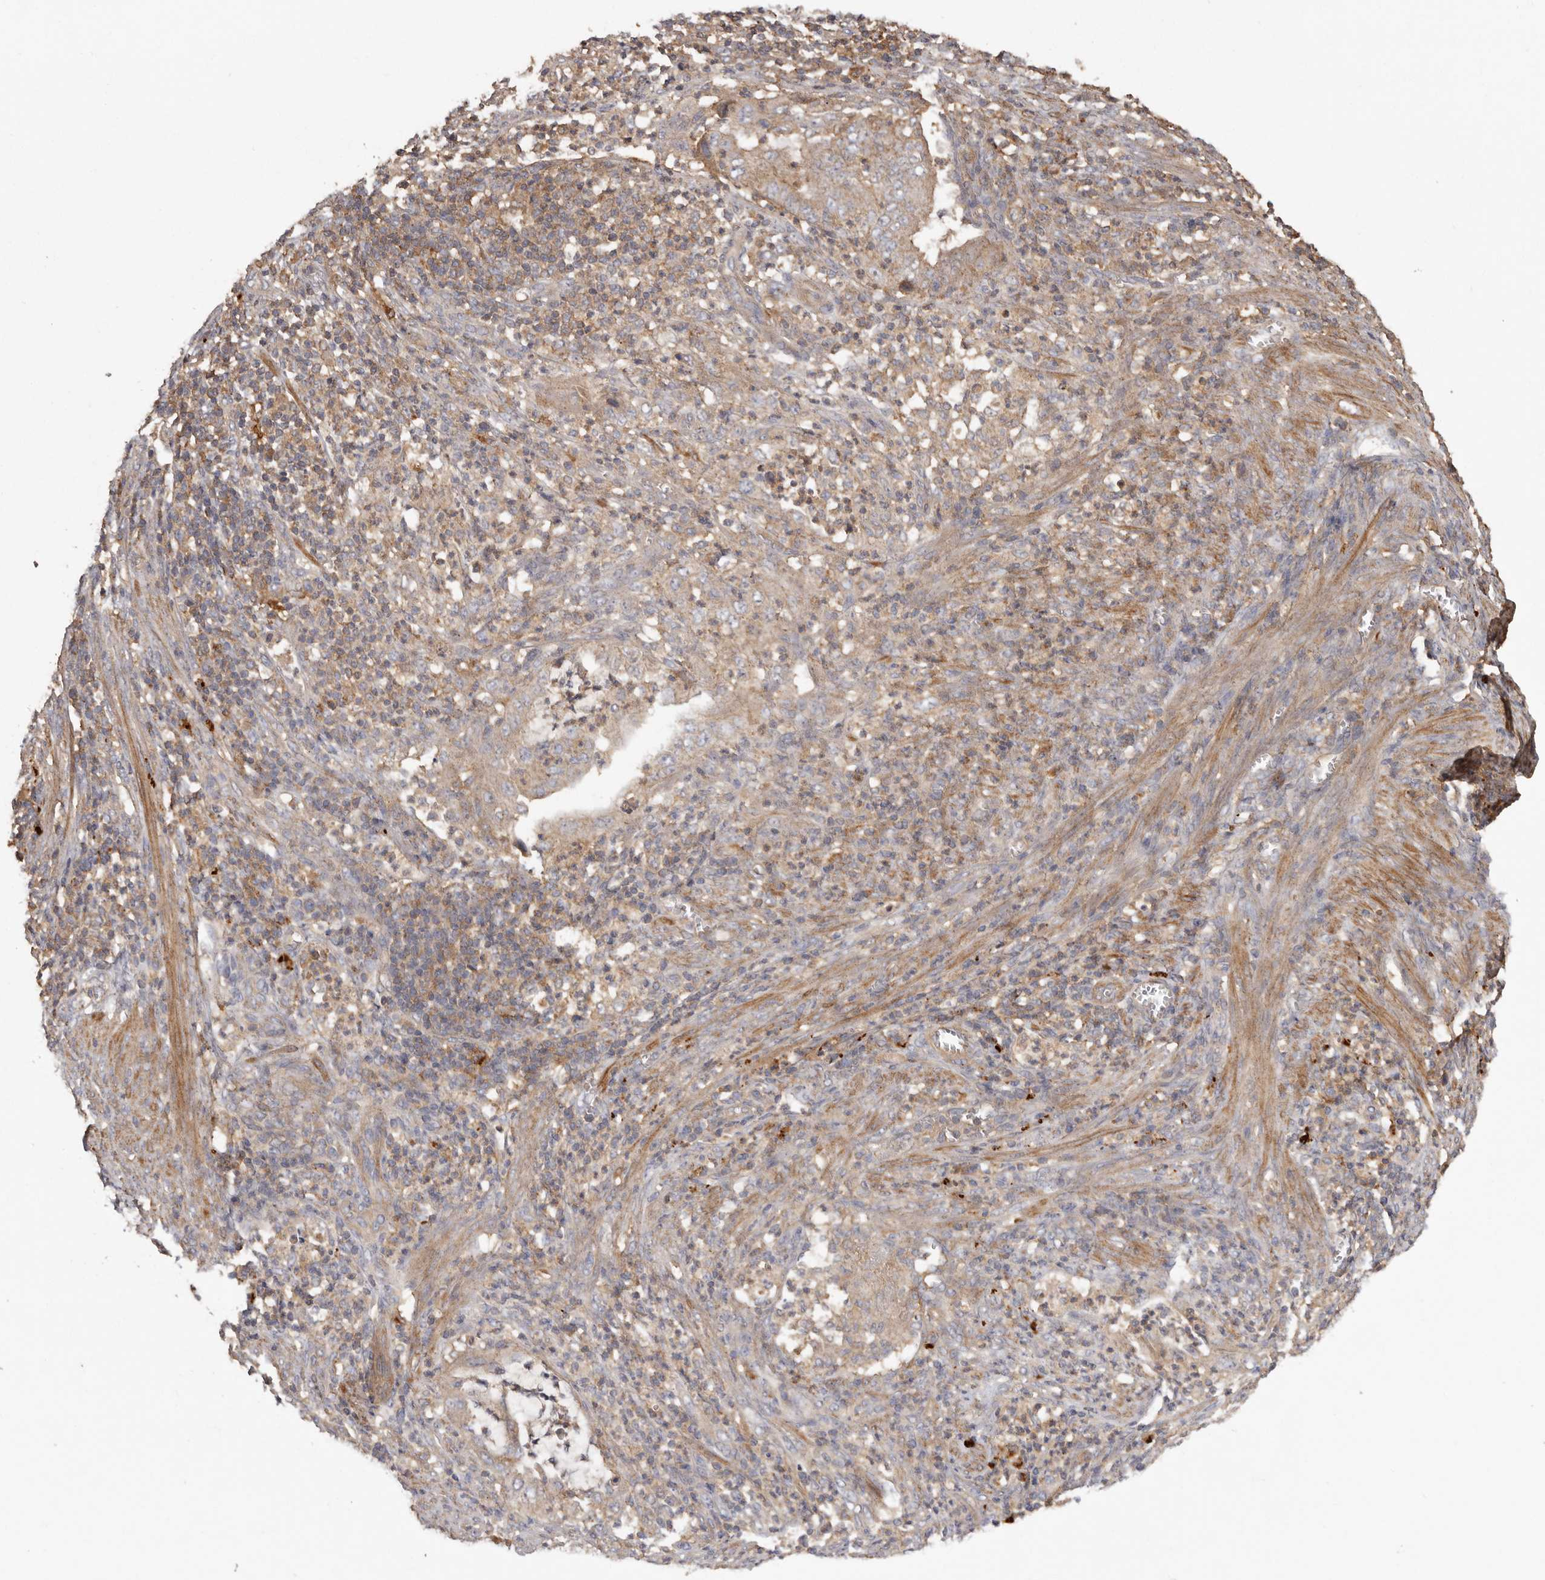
{"staining": {"intensity": "weak", "quantity": ">75%", "location": "cytoplasmic/membranous"}, "tissue": "endometrial cancer", "cell_type": "Tumor cells", "image_type": "cancer", "snomed": [{"axis": "morphology", "description": "Adenocarcinoma, NOS"}, {"axis": "topography", "description": "Endometrium"}], "caption": "This is a micrograph of immunohistochemistry staining of adenocarcinoma (endometrial), which shows weak positivity in the cytoplasmic/membranous of tumor cells.", "gene": "RWDD1", "patient": {"sex": "female", "age": 51}}